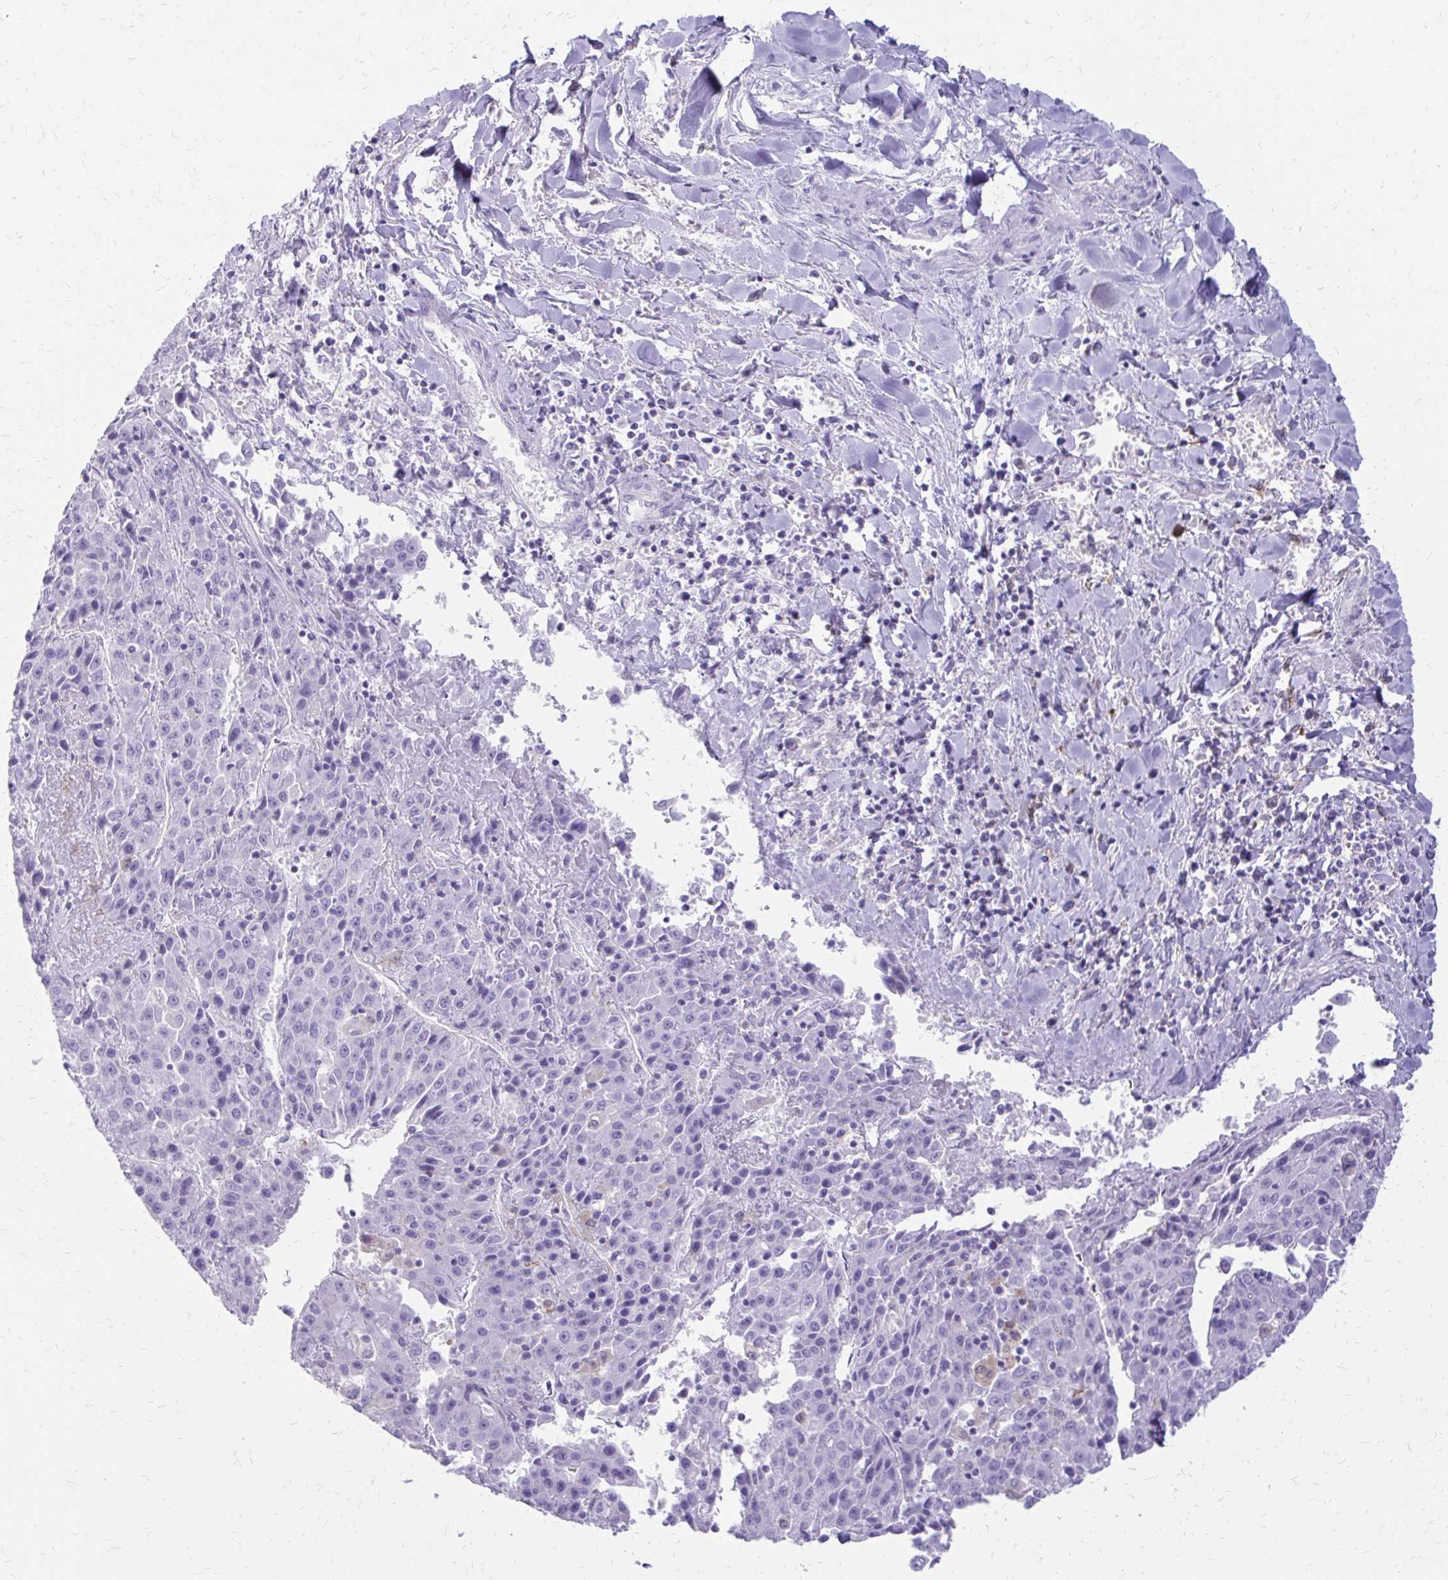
{"staining": {"intensity": "negative", "quantity": "none", "location": "none"}, "tissue": "liver cancer", "cell_type": "Tumor cells", "image_type": "cancer", "snomed": [{"axis": "morphology", "description": "Carcinoma, Hepatocellular, NOS"}, {"axis": "topography", "description": "Liver"}], "caption": "The image exhibits no staining of tumor cells in liver hepatocellular carcinoma.", "gene": "SIGLEC11", "patient": {"sex": "female", "age": 53}}